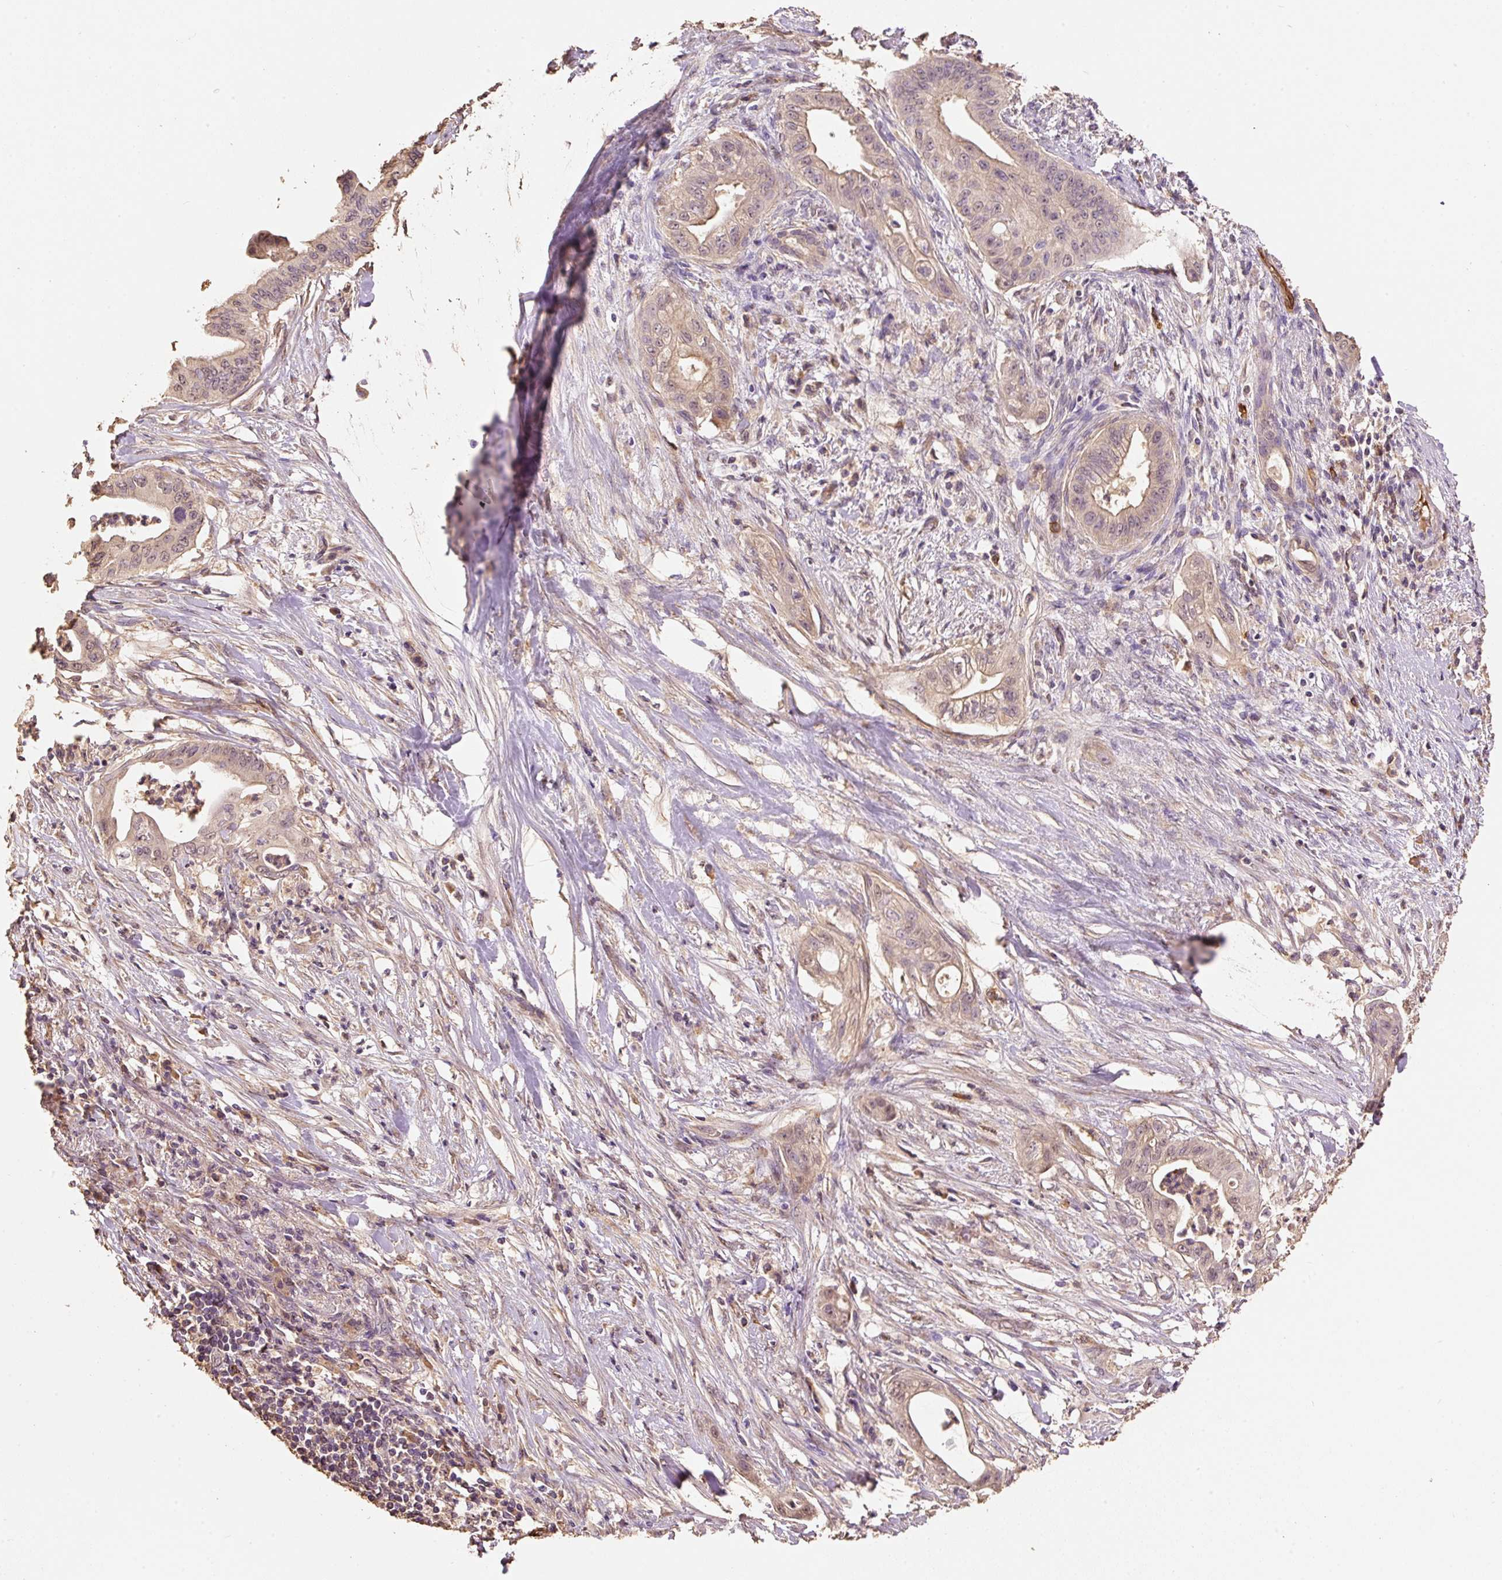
{"staining": {"intensity": "weak", "quantity": ">75%", "location": "cytoplasmic/membranous,nuclear"}, "tissue": "pancreatic cancer", "cell_type": "Tumor cells", "image_type": "cancer", "snomed": [{"axis": "morphology", "description": "Adenocarcinoma, NOS"}, {"axis": "topography", "description": "Pancreas"}], "caption": "Immunohistochemical staining of human pancreatic cancer (adenocarcinoma) demonstrates weak cytoplasmic/membranous and nuclear protein positivity in about >75% of tumor cells.", "gene": "HERC2", "patient": {"sex": "male", "age": 58}}